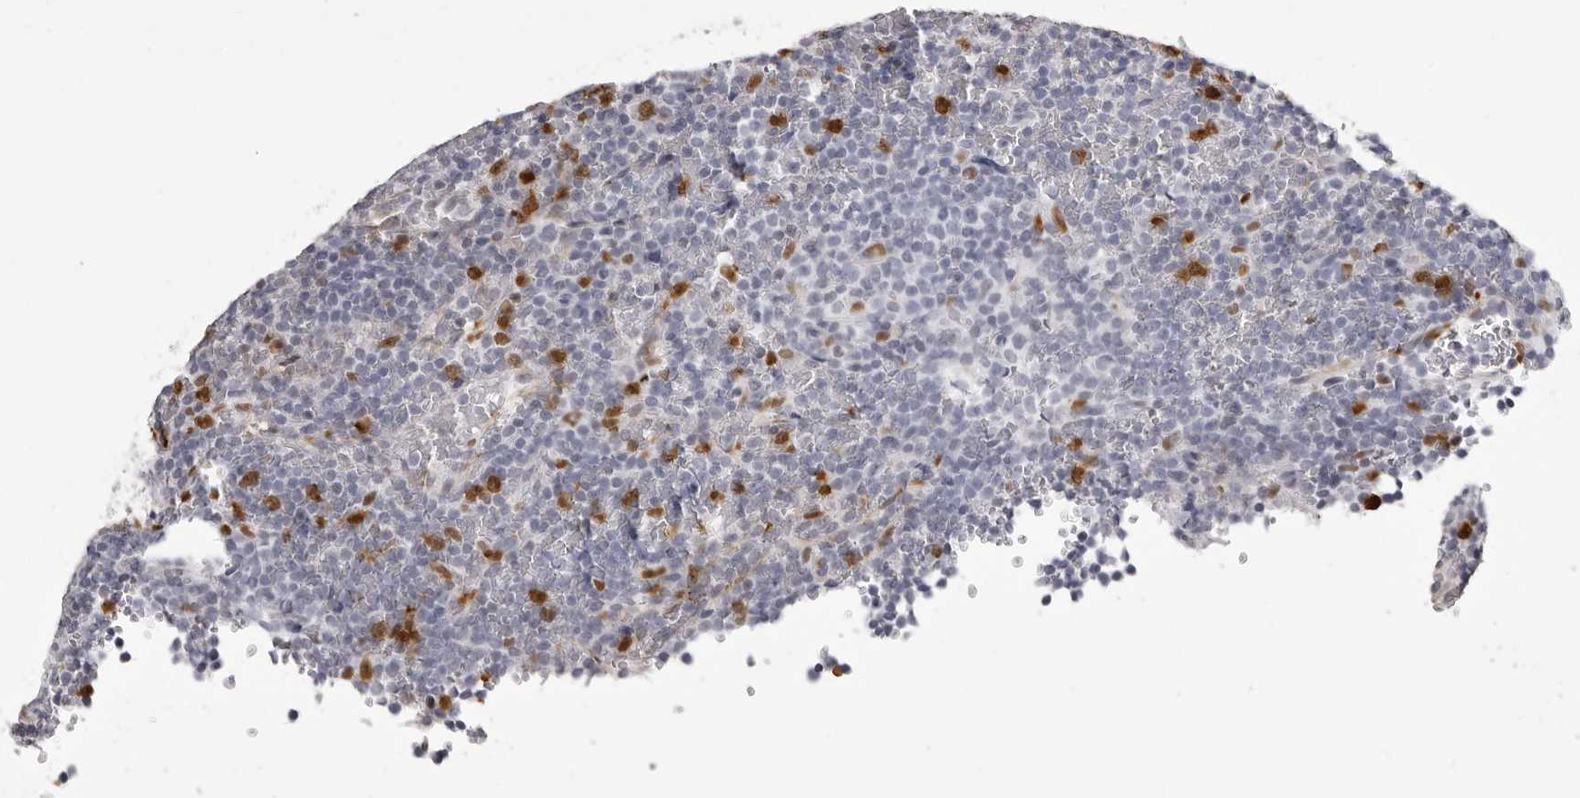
{"staining": {"intensity": "negative", "quantity": "none", "location": "none"}, "tissue": "lymphoma", "cell_type": "Tumor cells", "image_type": "cancer", "snomed": [{"axis": "morphology", "description": "Malignant lymphoma, non-Hodgkin's type, Low grade"}, {"axis": "topography", "description": "Spleen"}], "caption": "Tumor cells are negative for brown protein staining in malignant lymphoma, non-Hodgkin's type (low-grade). Brightfield microscopy of IHC stained with DAB (brown) and hematoxylin (blue), captured at high magnification.", "gene": "IL31", "patient": {"sex": "female", "age": 77}}